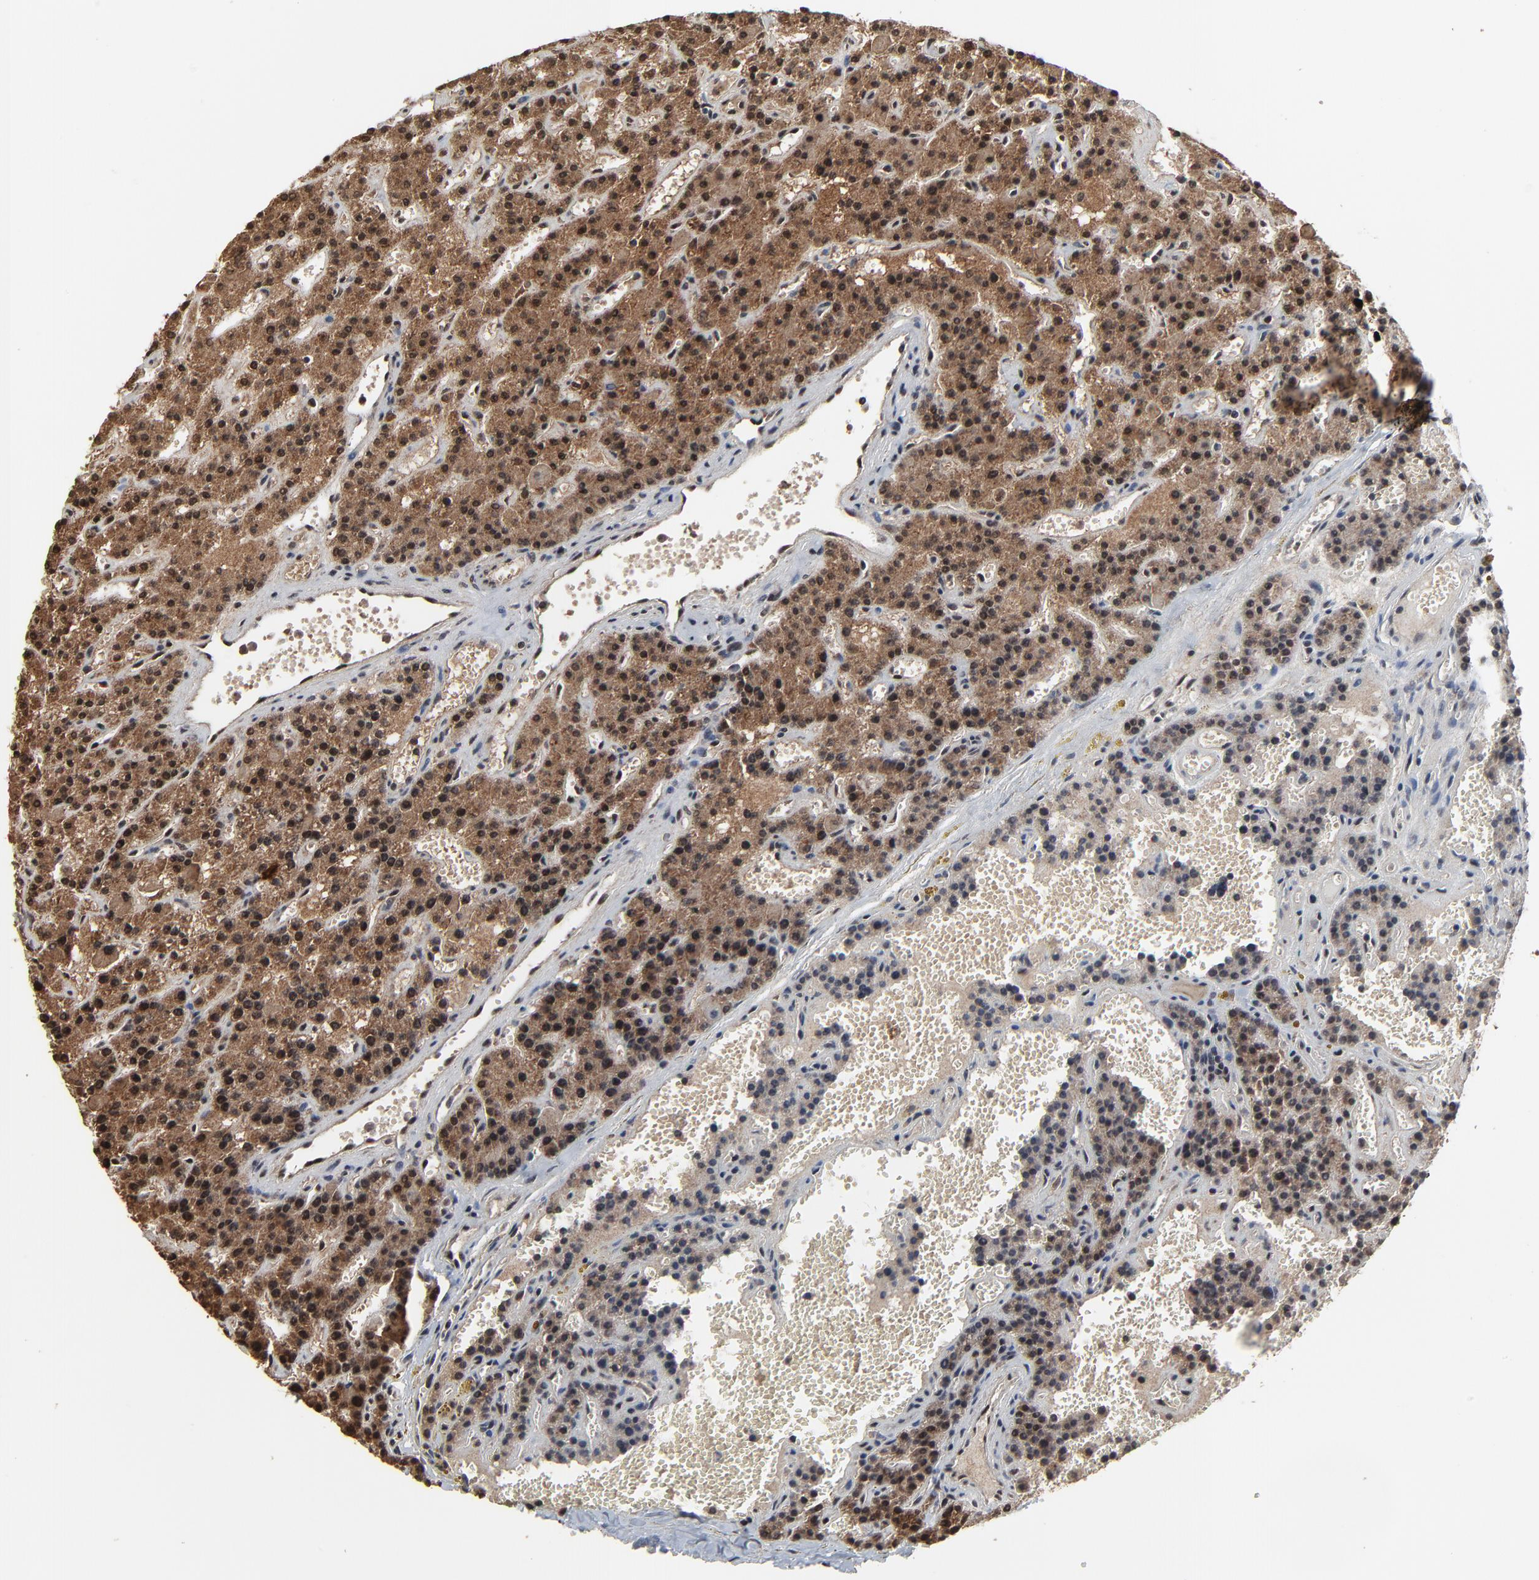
{"staining": {"intensity": "strong", "quantity": ">75%", "location": "cytoplasmic/membranous,nuclear"}, "tissue": "parathyroid gland", "cell_type": "Glandular cells", "image_type": "normal", "snomed": [{"axis": "morphology", "description": "Normal tissue, NOS"}, {"axis": "topography", "description": "Parathyroid gland"}], "caption": "The image demonstrates a brown stain indicating the presence of a protein in the cytoplasmic/membranous,nuclear of glandular cells in parathyroid gland. The protein of interest is shown in brown color, while the nuclei are stained blue.", "gene": "RHOJ", "patient": {"sex": "male", "age": 25}}